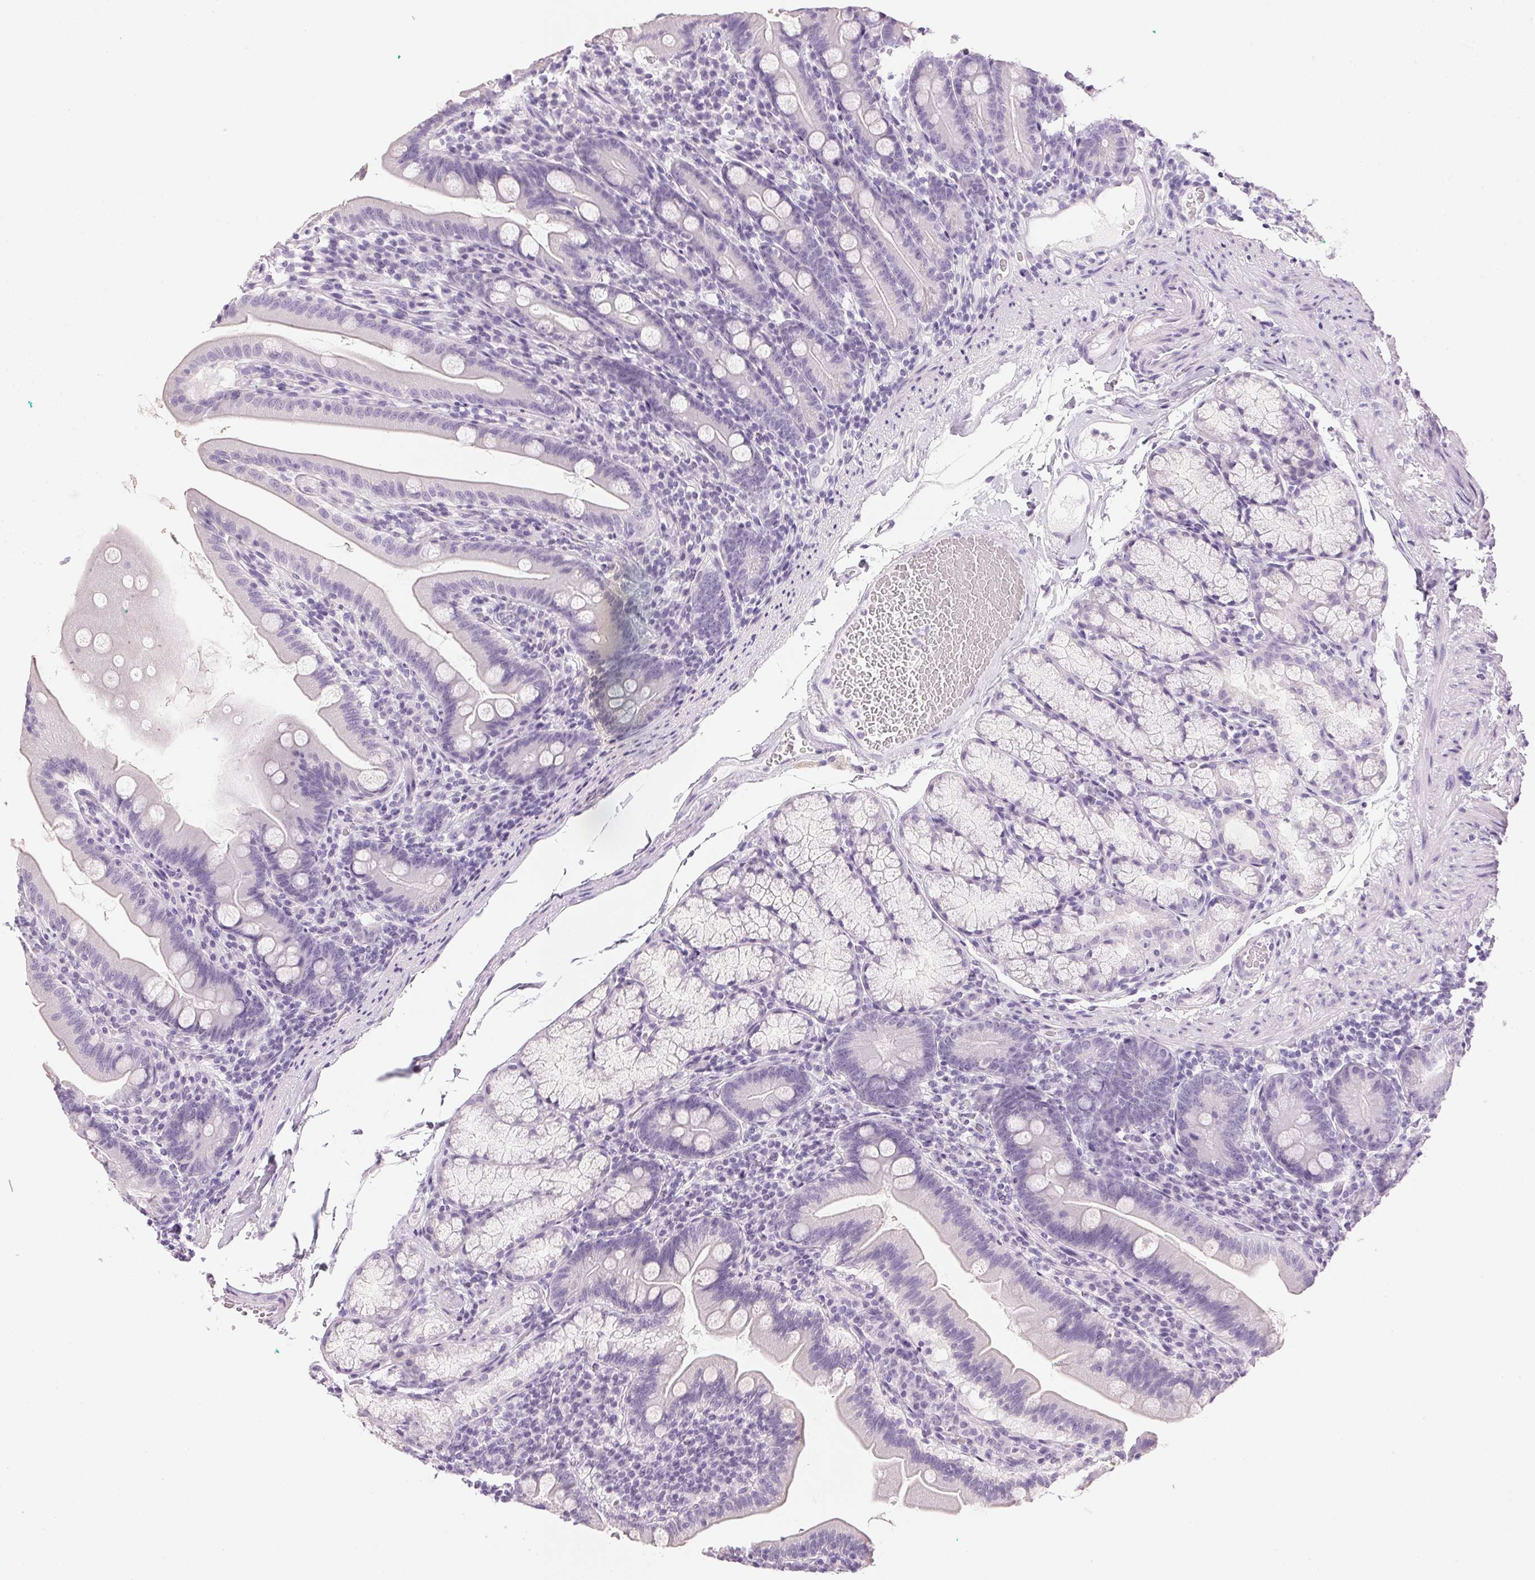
{"staining": {"intensity": "negative", "quantity": "none", "location": "none"}, "tissue": "duodenum", "cell_type": "Glandular cells", "image_type": "normal", "snomed": [{"axis": "morphology", "description": "Normal tissue, NOS"}, {"axis": "topography", "description": "Duodenum"}], "caption": "An image of human duodenum is negative for staining in glandular cells. (Immunohistochemistry (ihc), brightfield microscopy, high magnification).", "gene": "IGFBP1", "patient": {"sex": "female", "age": 67}}